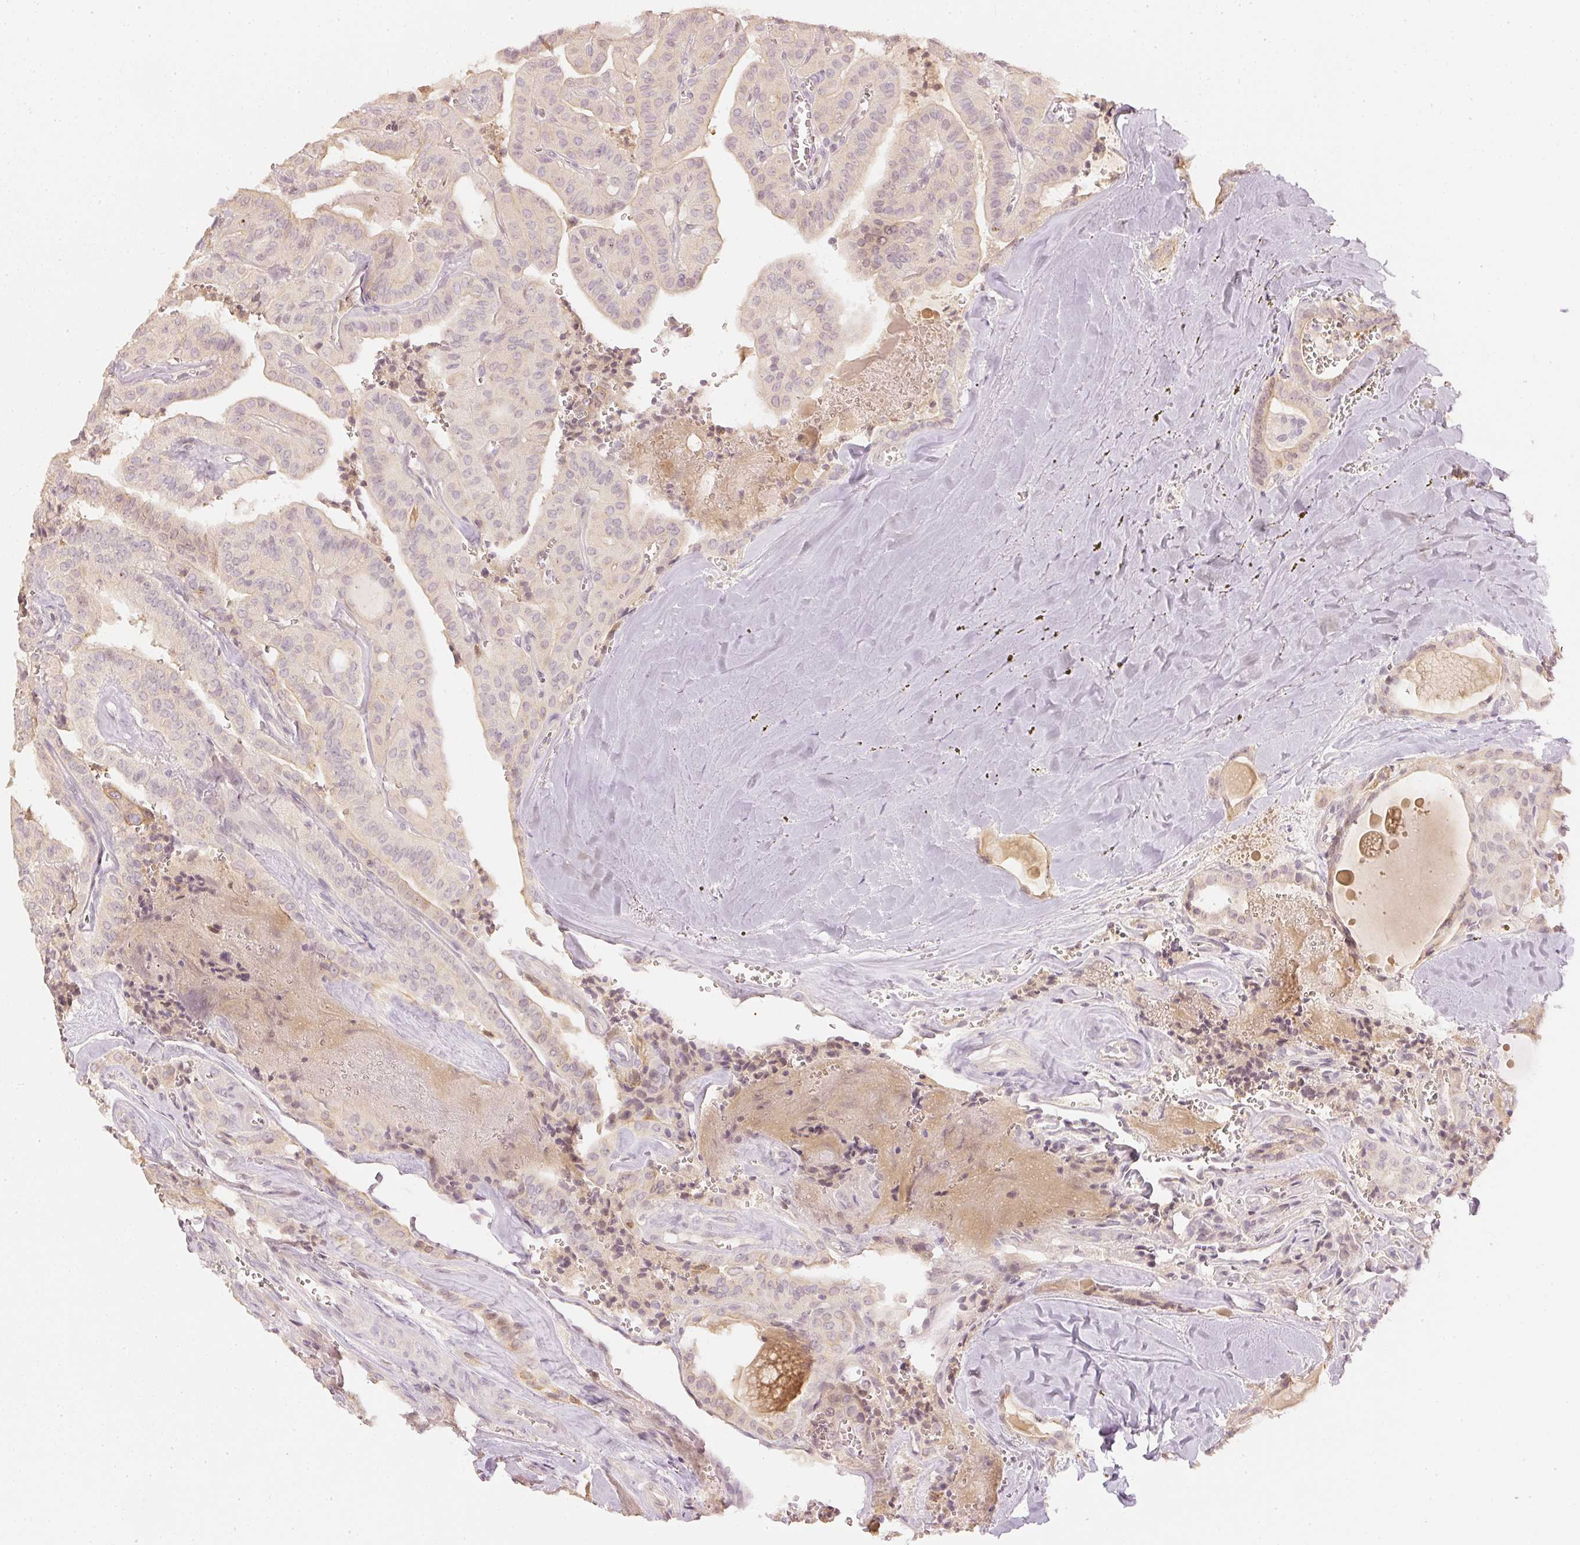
{"staining": {"intensity": "weak", "quantity": "<25%", "location": "cytoplasmic/membranous,nuclear"}, "tissue": "thyroid cancer", "cell_type": "Tumor cells", "image_type": "cancer", "snomed": [{"axis": "morphology", "description": "Papillary adenocarcinoma, NOS"}, {"axis": "topography", "description": "Thyroid gland"}], "caption": "Immunohistochemistry (IHC) photomicrograph of neoplastic tissue: thyroid cancer (papillary adenocarcinoma) stained with DAB displays no significant protein expression in tumor cells.", "gene": "GZMA", "patient": {"sex": "male", "age": 52}}